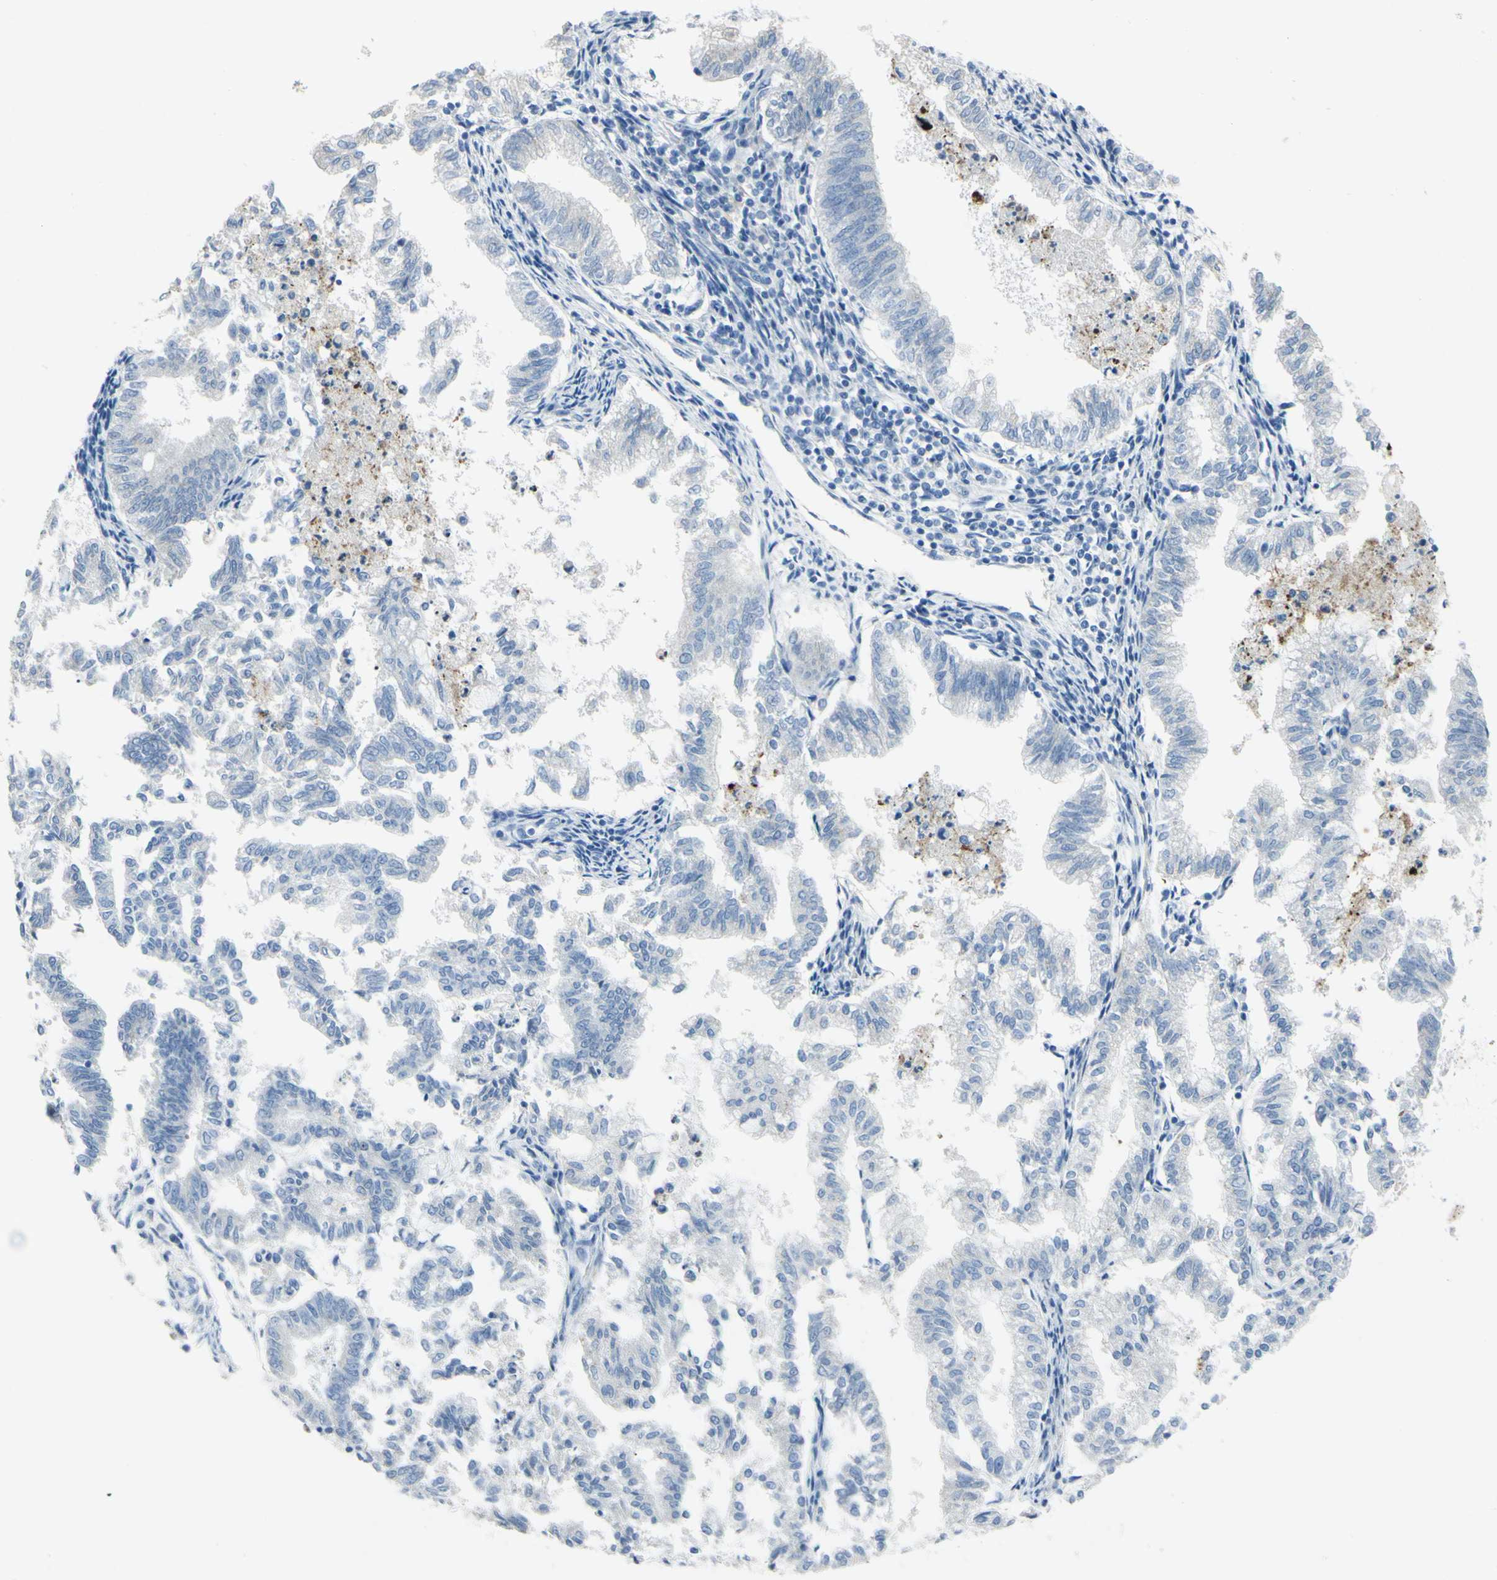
{"staining": {"intensity": "negative", "quantity": "none", "location": "none"}, "tissue": "endometrial cancer", "cell_type": "Tumor cells", "image_type": "cancer", "snomed": [{"axis": "morphology", "description": "Necrosis, NOS"}, {"axis": "morphology", "description": "Adenocarcinoma, NOS"}, {"axis": "topography", "description": "Endometrium"}], "caption": "High magnification brightfield microscopy of endometrial cancer (adenocarcinoma) stained with DAB (3,3'-diaminobenzidine) (brown) and counterstained with hematoxylin (blue): tumor cells show no significant staining.", "gene": "ZNF557", "patient": {"sex": "female", "age": 79}}